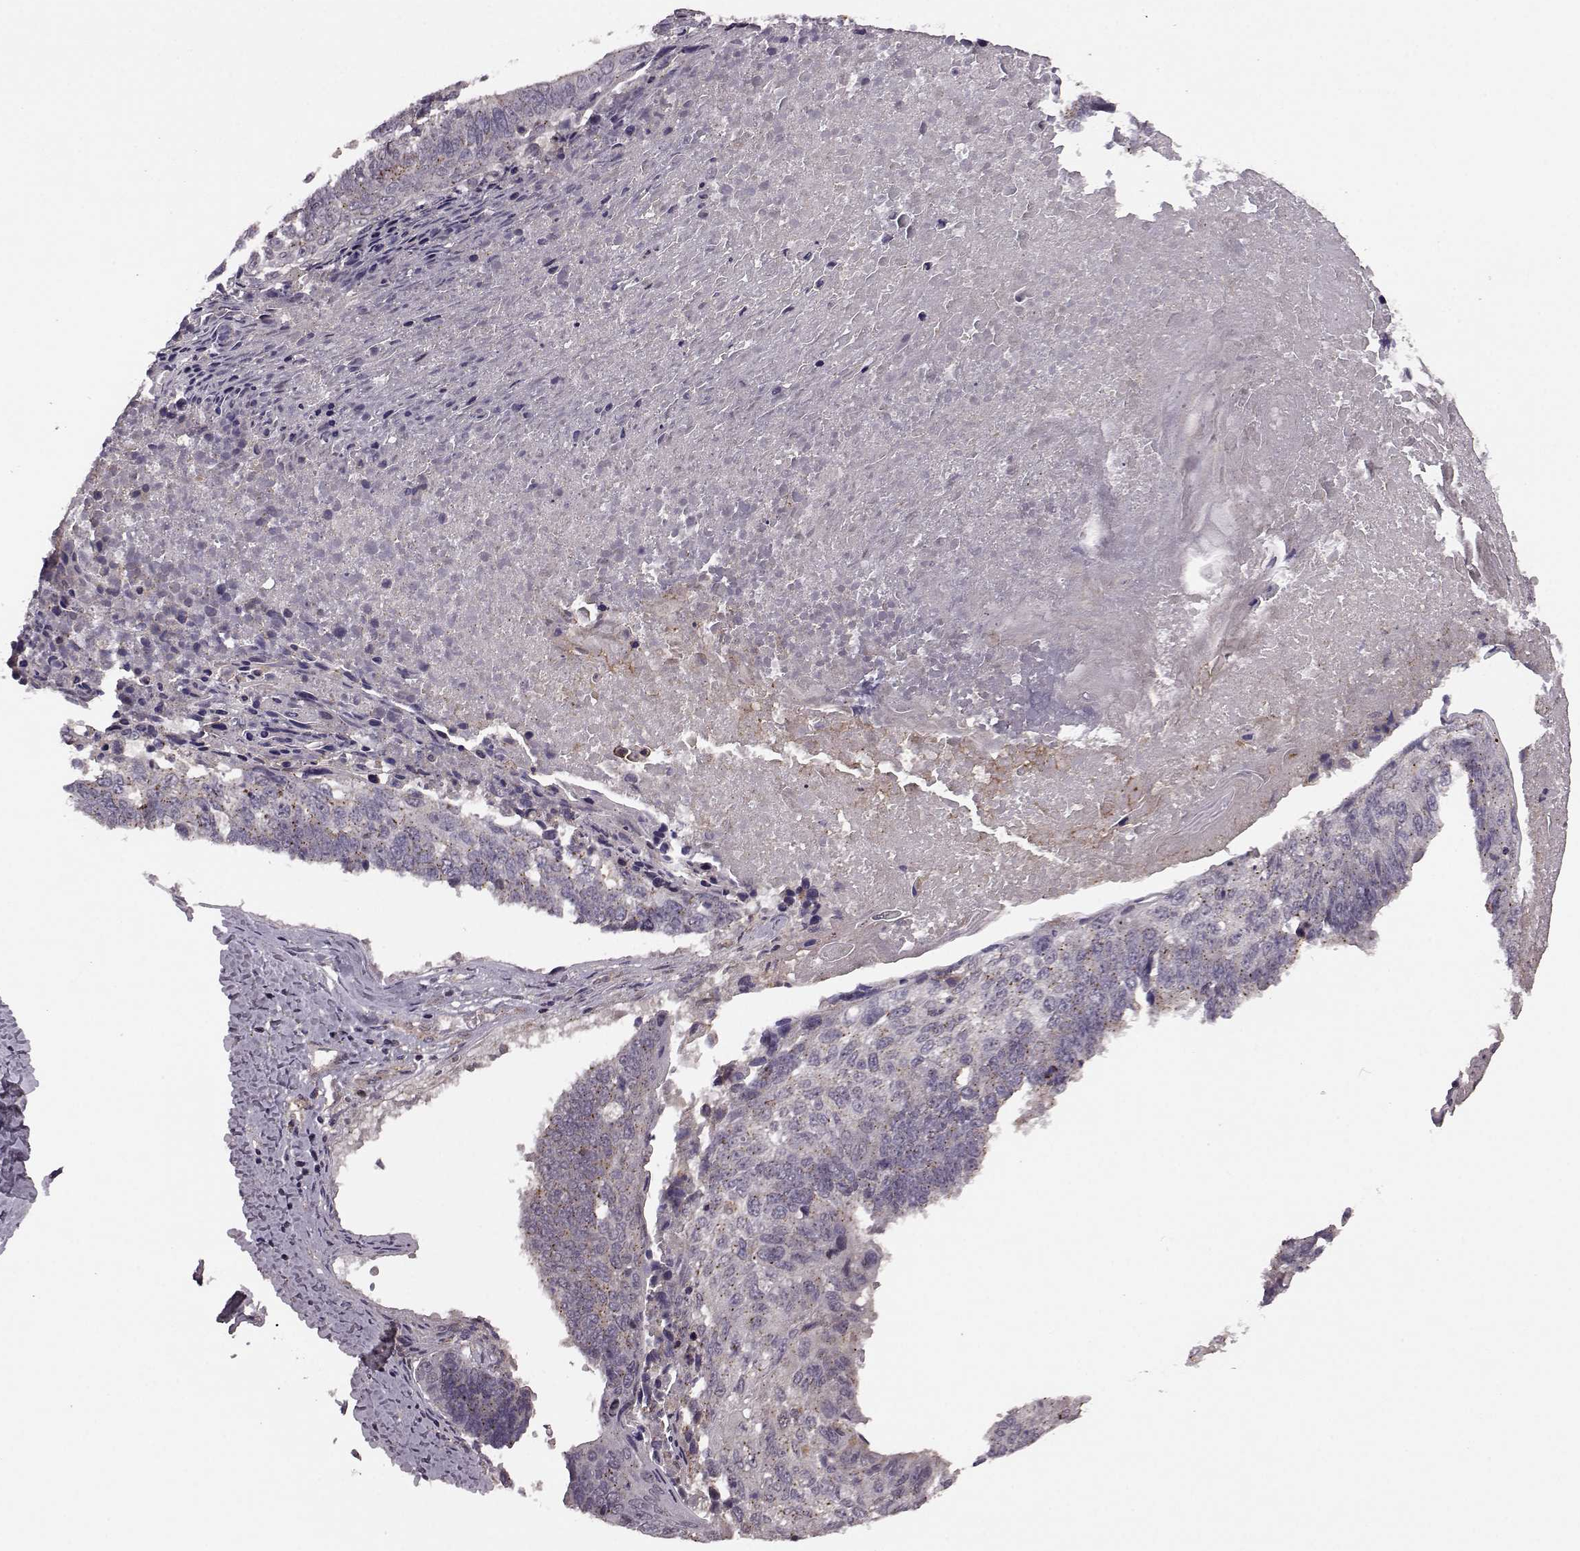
{"staining": {"intensity": "negative", "quantity": "none", "location": "none"}, "tissue": "lung cancer", "cell_type": "Tumor cells", "image_type": "cancer", "snomed": [{"axis": "morphology", "description": "Squamous cell carcinoma, NOS"}, {"axis": "topography", "description": "Lung"}], "caption": "The image shows no staining of tumor cells in lung squamous cell carcinoma.", "gene": "FNIP2", "patient": {"sex": "male", "age": 73}}